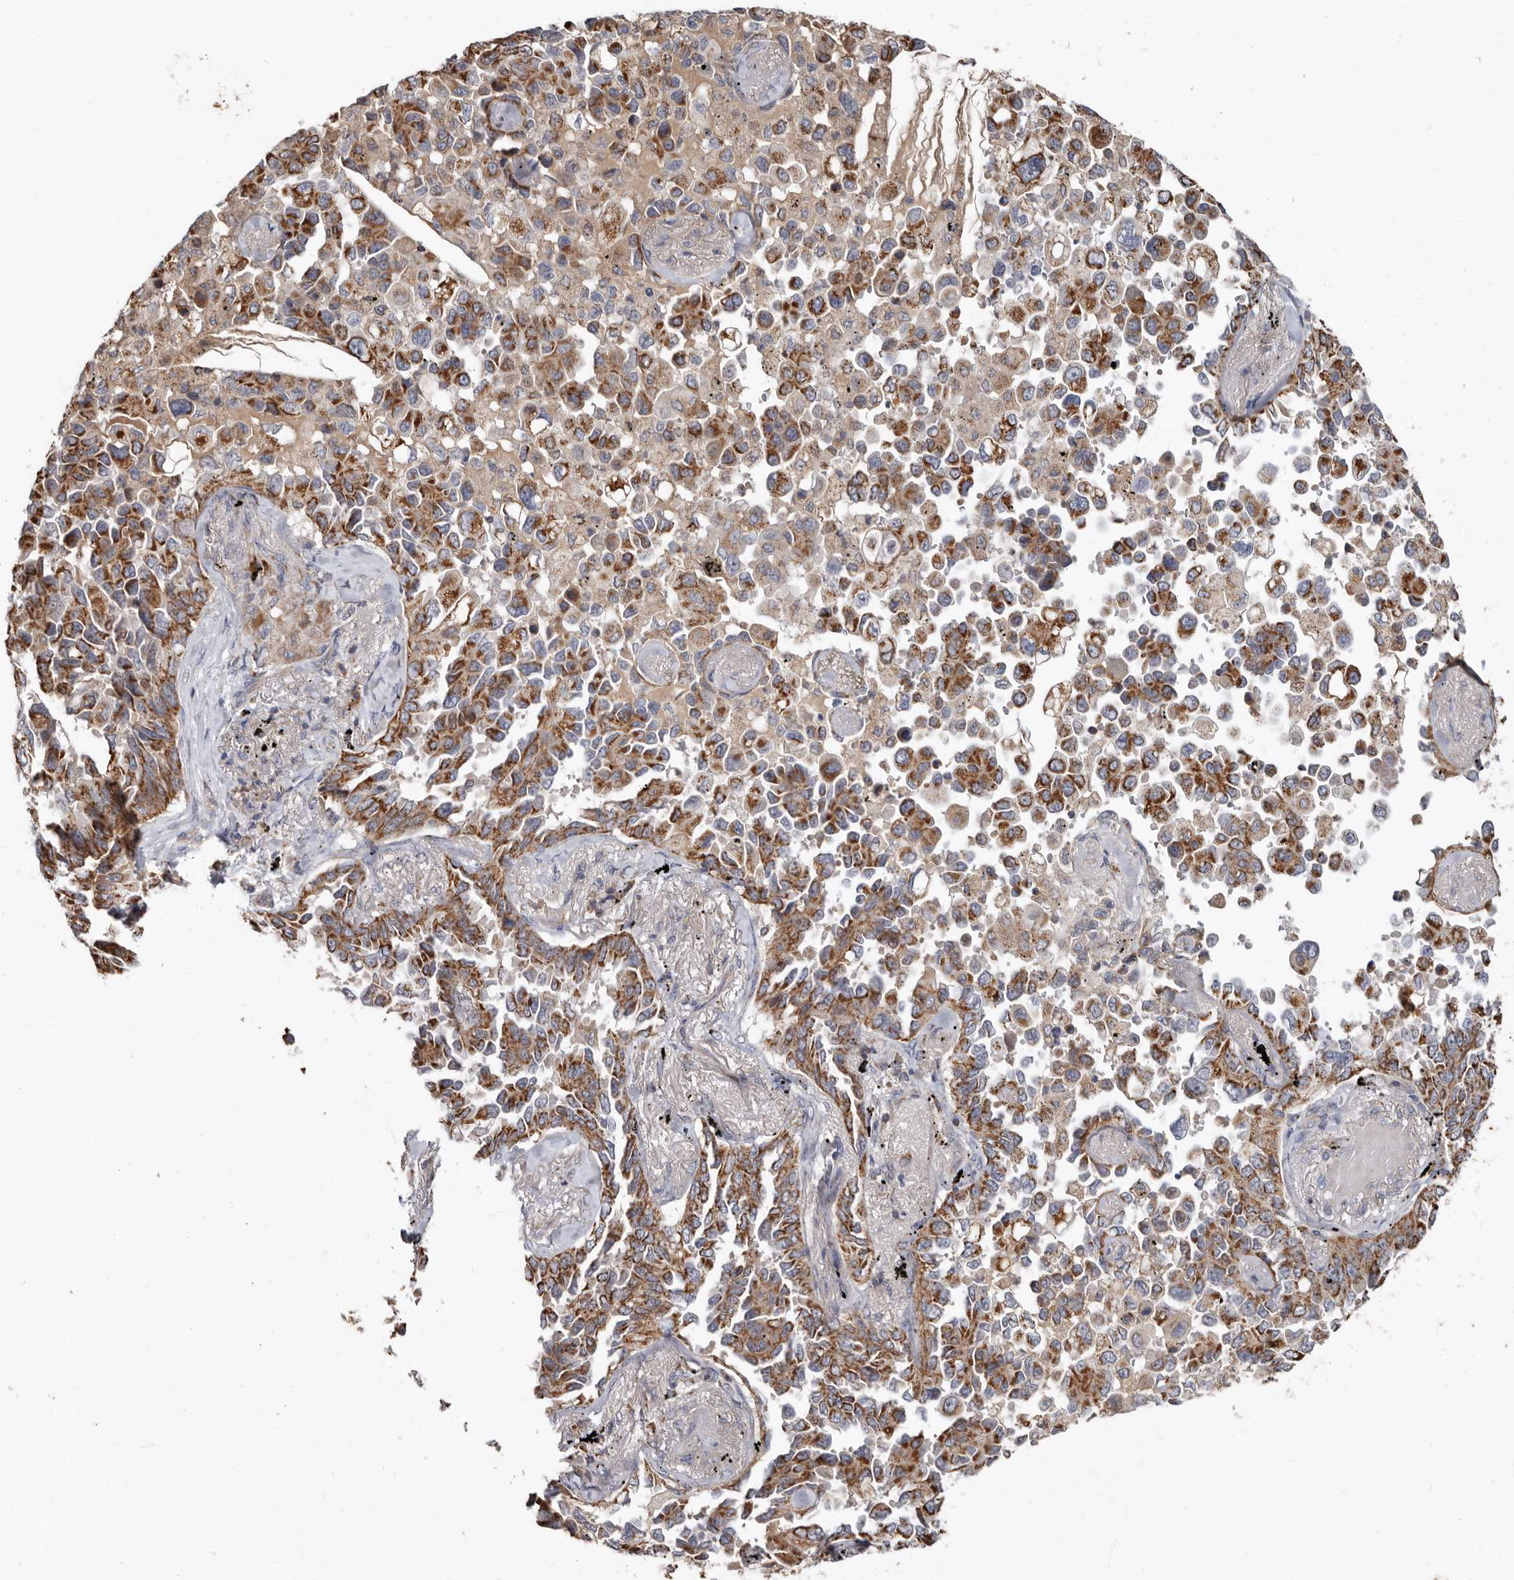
{"staining": {"intensity": "strong", "quantity": "25%-75%", "location": "cytoplasmic/membranous"}, "tissue": "lung cancer", "cell_type": "Tumor cells", "image_type": "cancer", "snomed": [{"axis": "morphology", "description": "Adenocarcinoma, NOS"}, {"axis": "topography", "description": "Lung"}], "caption": "The immunohistochemical stain shows strong cytoplasmic/membranous staining in tumor cells of lung cancer tissue.", "gene": "KIF26B", "patient": {"sex": "female", "age": 67}}